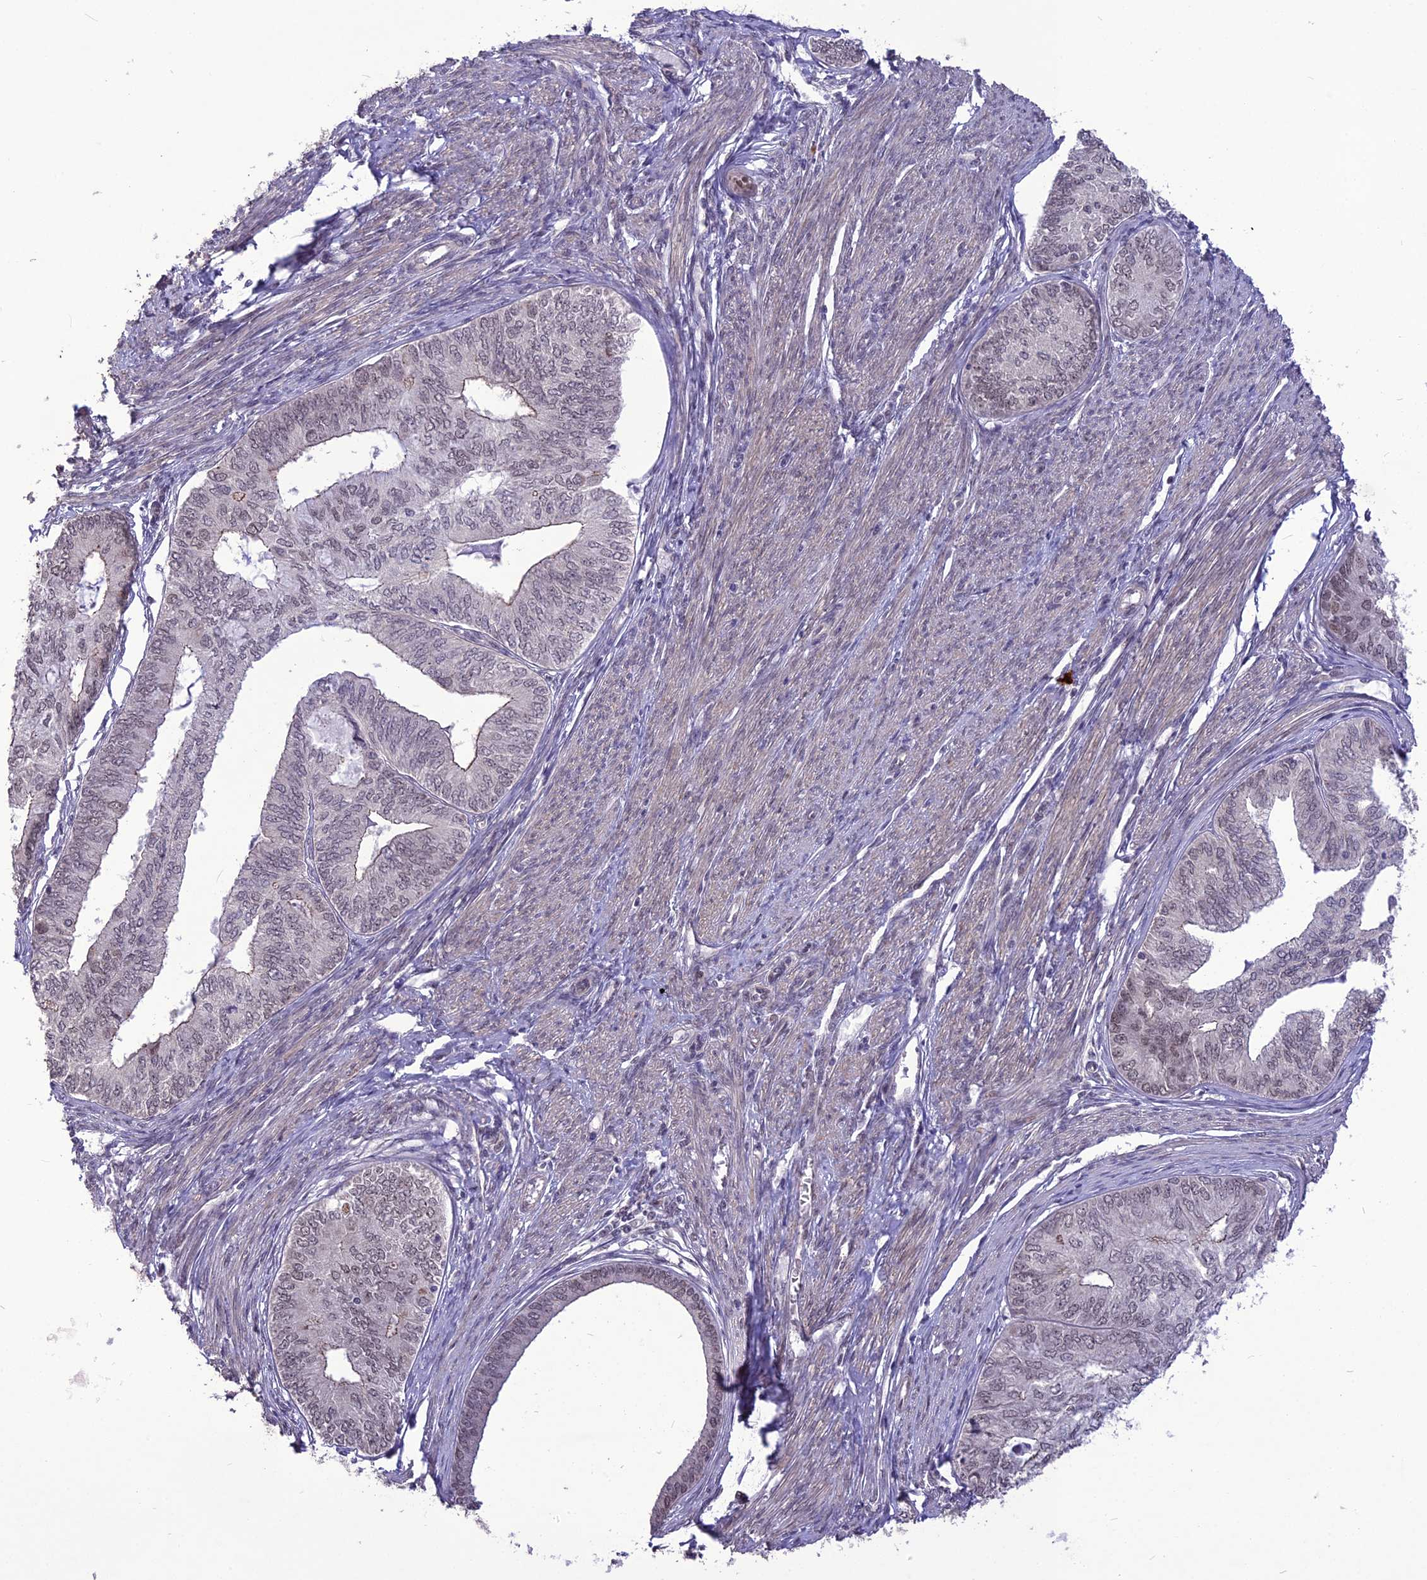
{"staining": {"intensity": "weak", "quantity": "25%-75%", "location": "nuclear"}, "tissue": "endometrial cancer", "cell_type": "Tumor cells", "image_type": "cancer", "snomed": [{"axis": "morphology", "description": "Adenocarcinoma, NOS"}, {"axis": "topography", "description": "Endometrium"}], "caption": "Protein staining by immunohistochemistry shows weak nuclear expression in about 25%-75% of tumor cells in endometrial adenocarcinoma.", "gene": "DIS3", "patient": {"sex": "female", "age": 68}}